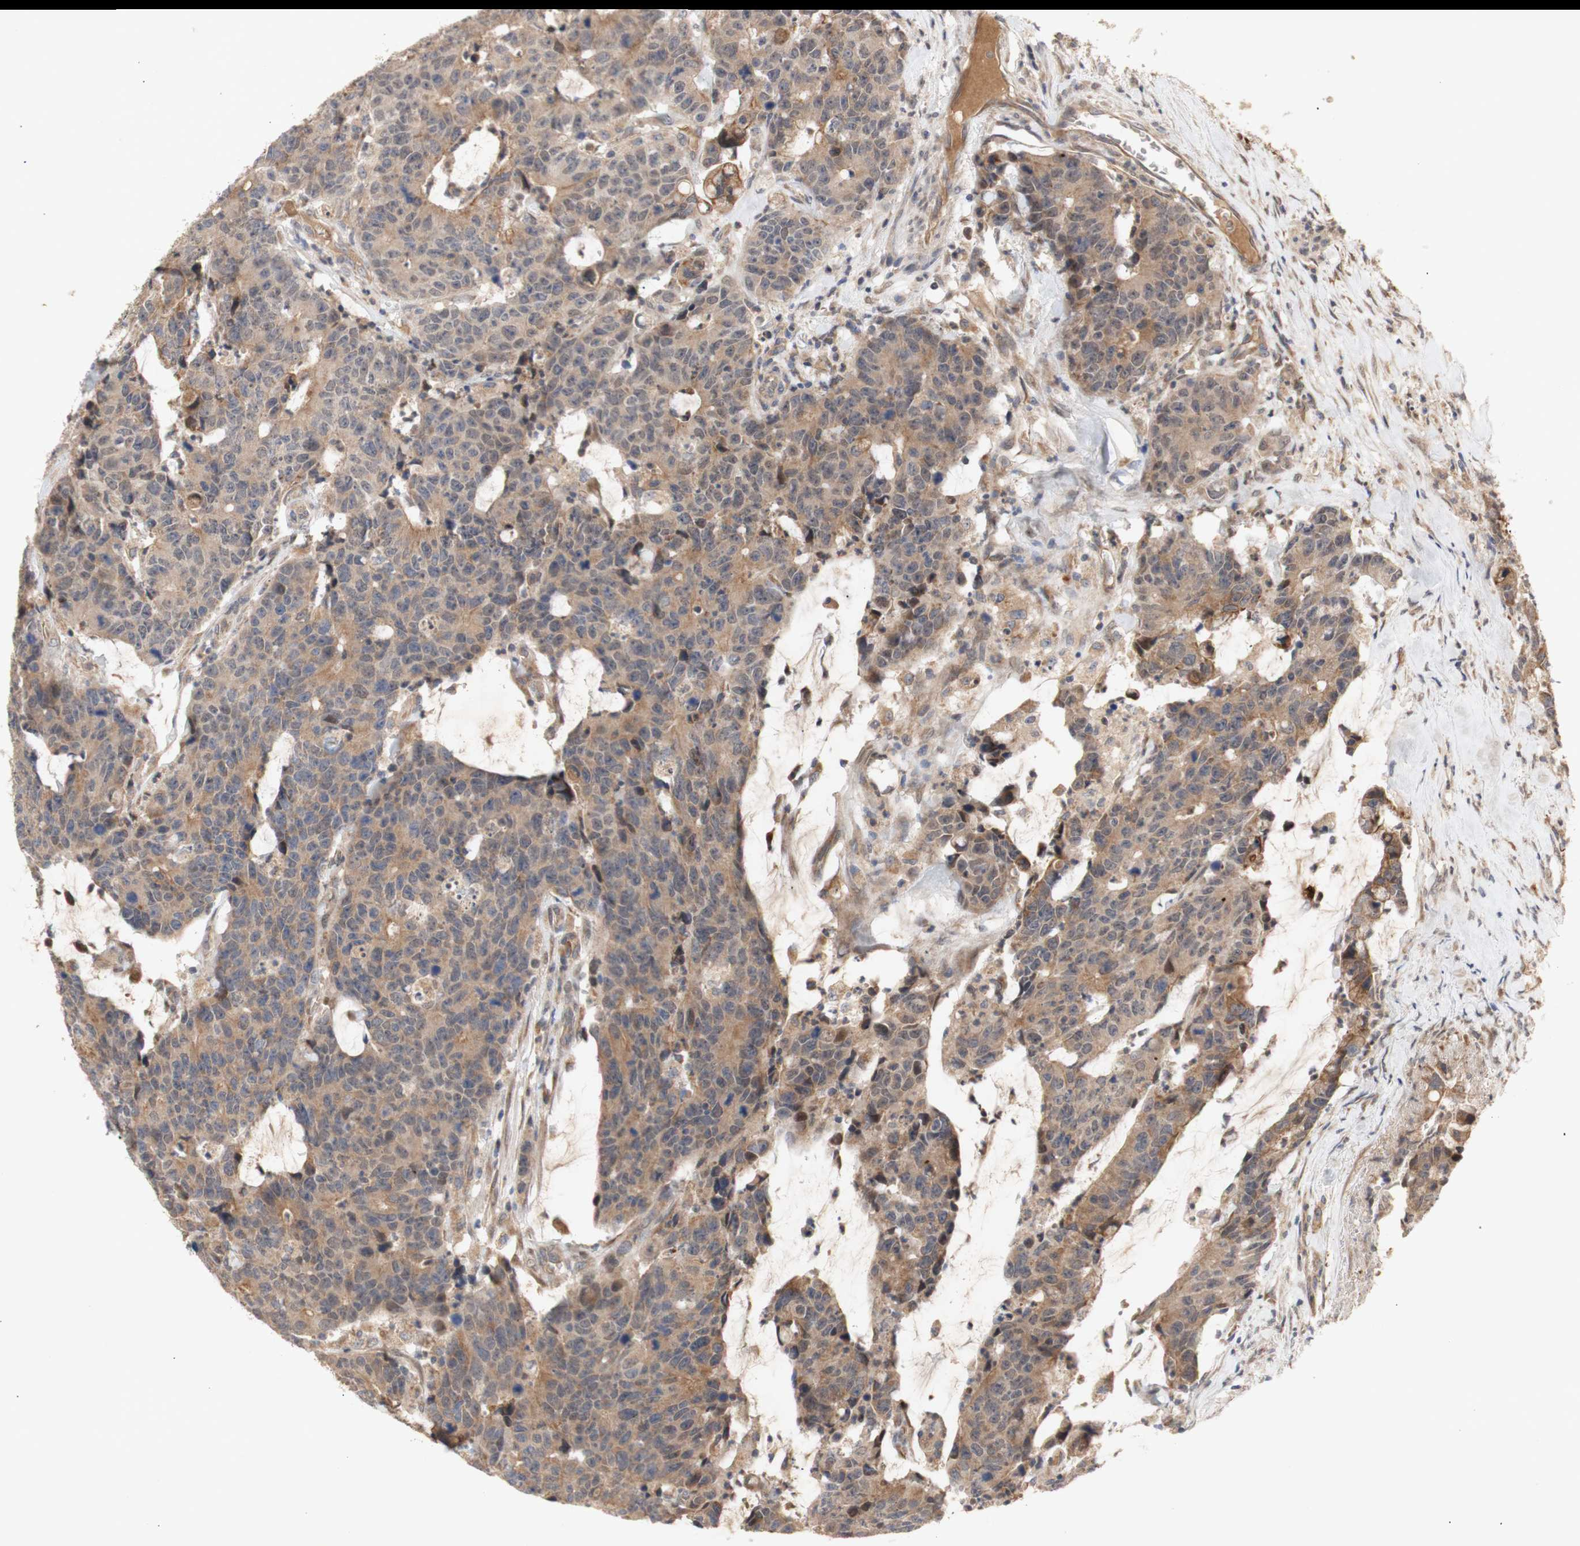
{"staining": {"intensity": "moderate", "quantity": ">75%", "location": "cytoplasmic/membranous"}, "tissue": "colorectal cancer", "cell_type": "Tumor cells", "image_type": "cancer", "snomed": [{"axis": "morphology", "description": "Adenocarcinoma, NOS"}, {"axis": "topography", "description": "Colon"}], "caption": "IHC micrograph of neoplastic tissue: colorectal cancer stained using immunohistochemistry exhibits medium levels of moderate protein expression localized specifically in the cytoplasmic/membranous of tumor cells, appearing as a cytoplasmic/membranous brown color.", "gene": "PKN1", "patient": {"sex": "female", "age": 86}}